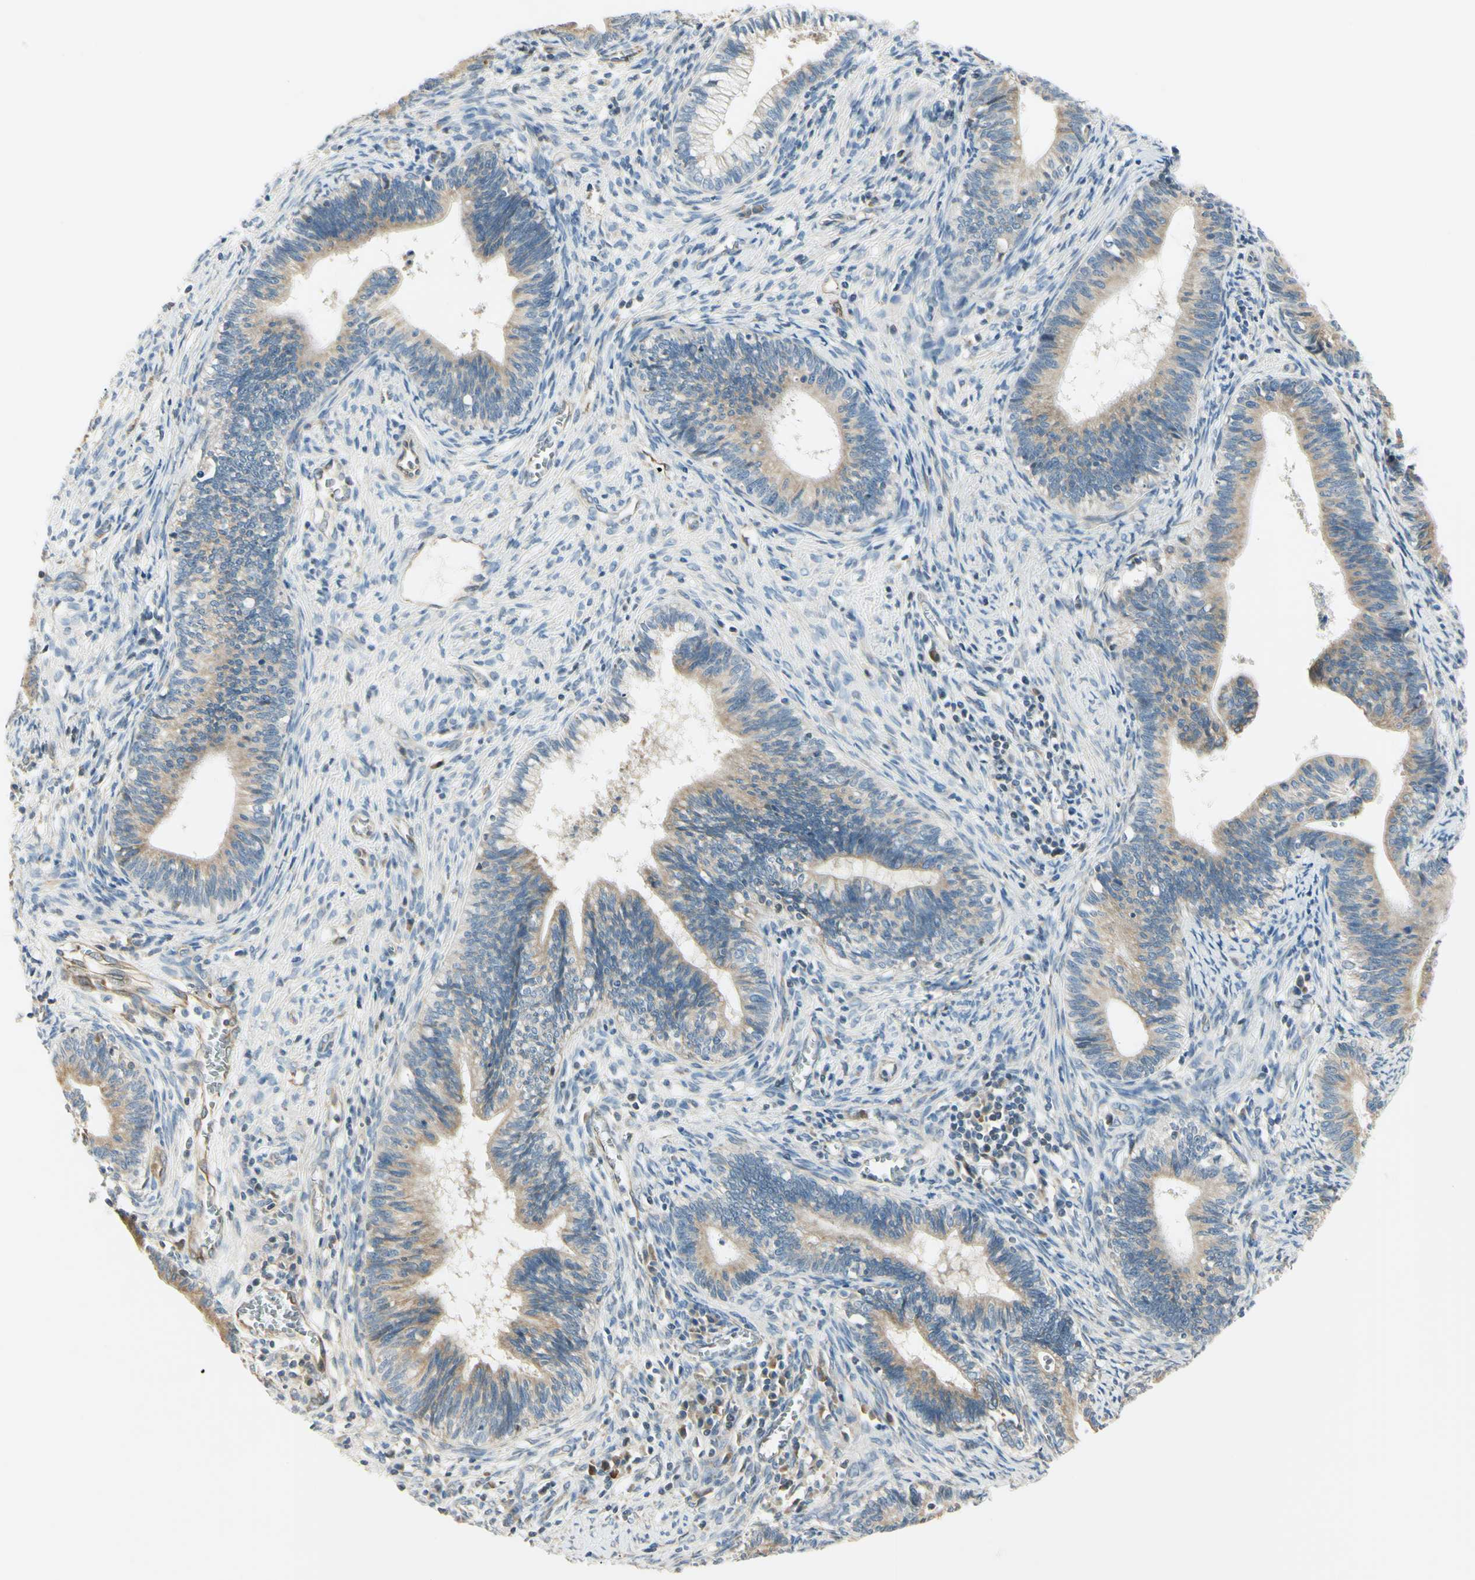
{"staining": {"intensity": "weak", "quantity": ">75%", "location": "cytoplasmic/membranous"}, "tissue": "cervical cancer", "cell_type": "Tumor cells", "image_type": "cancer", "snomed": [{"axis": "morphology", "description": "Adenocarcinoma, NOS"}, {"axis": "topography", "description": "Cervix"}], "caption": "DAB immunohistochemical staining of human cervical cancer (adenocarcinoma) shows weak cytoplasmic/membranous protein staining in approximately >75% of tumor cells.", "gene": "IGDCC4", "patient": {"sex": "female", "age": 44}}